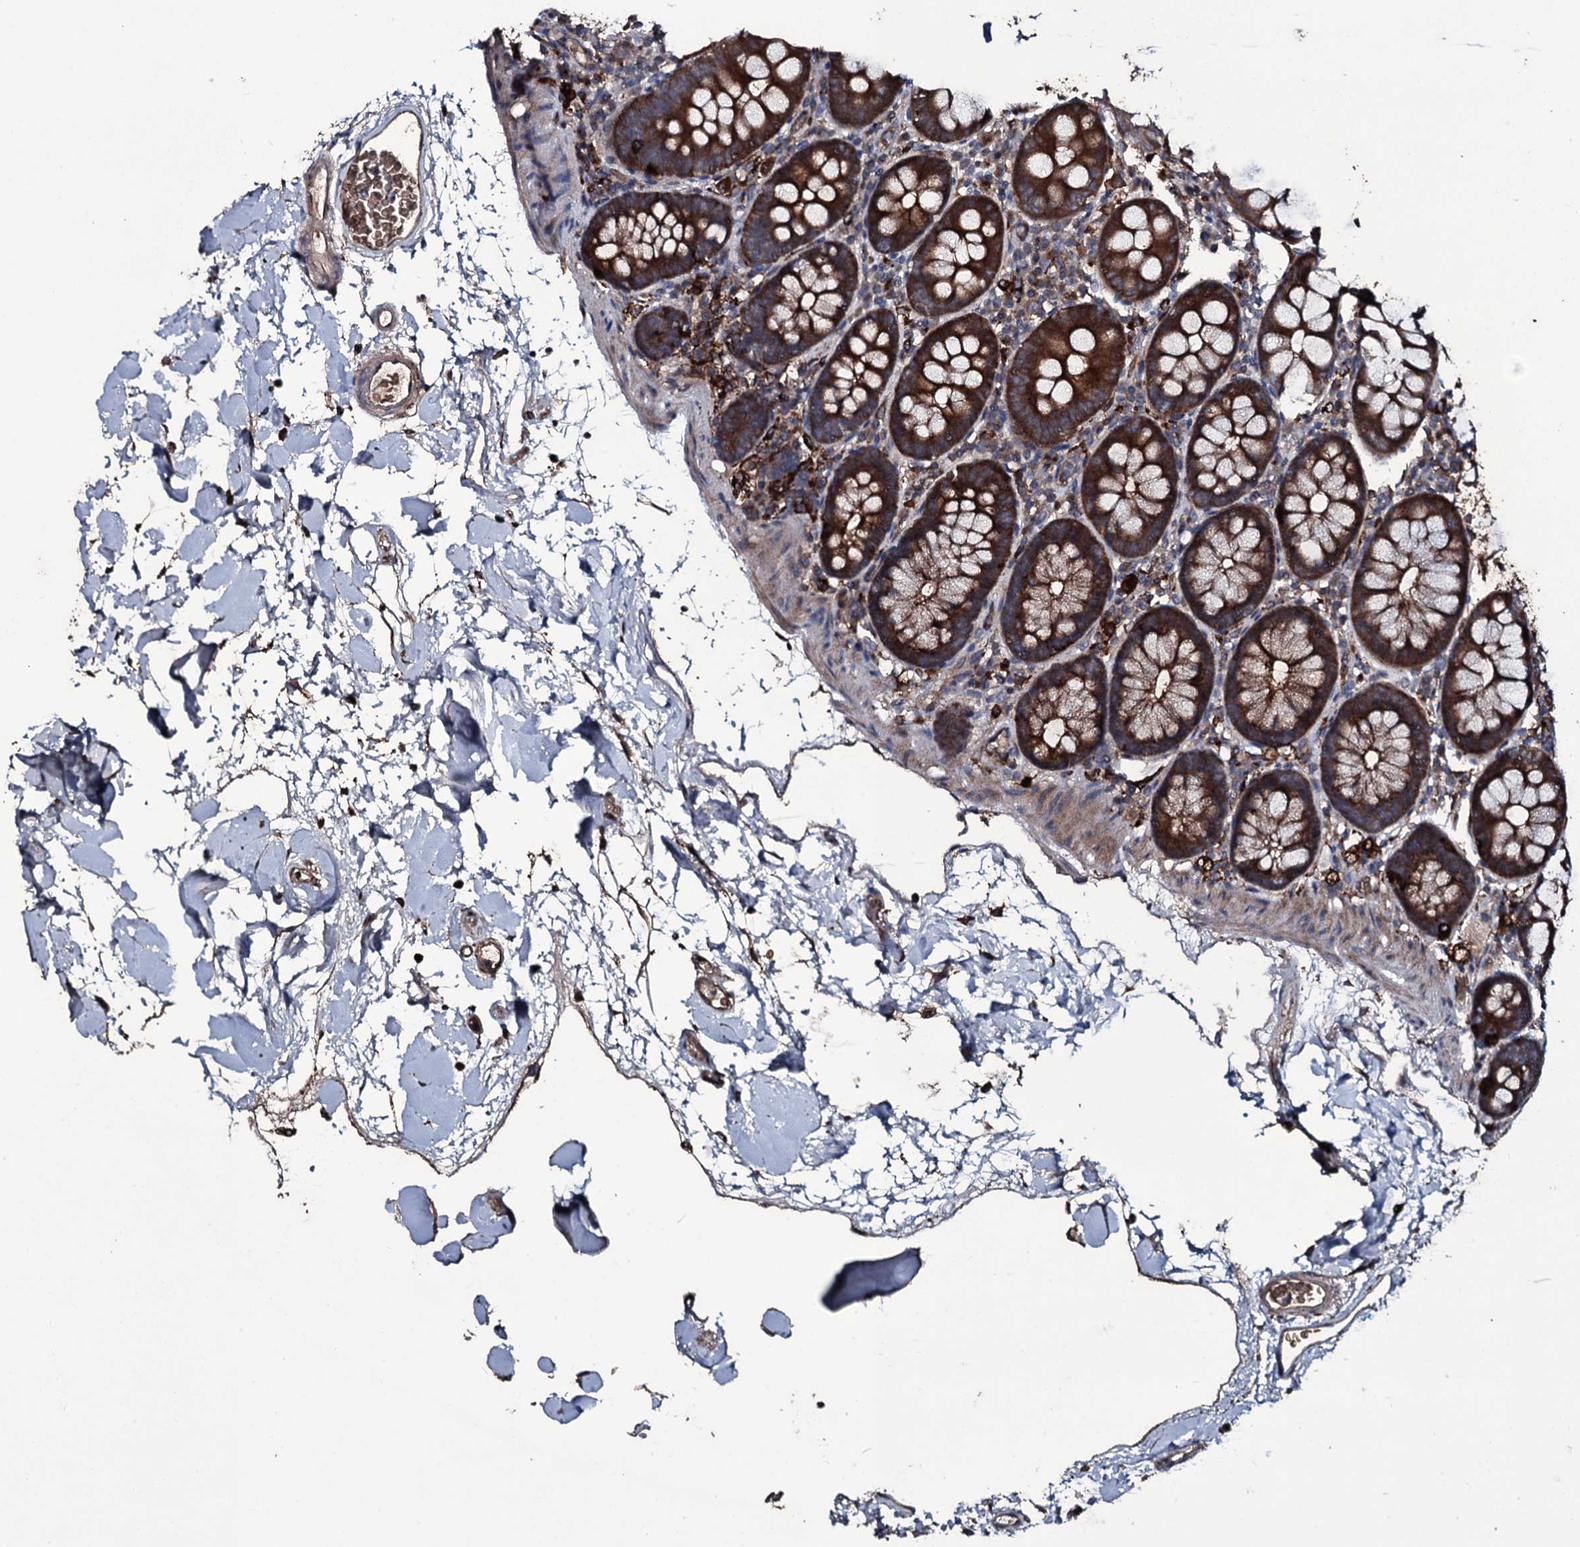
{"staining": {"intensity": "strong", "quantity": ">75%", "location": "cytoplasmic/membranous"}, "tissue": "colon", "cell_type": "Endothelial cells", "image_type": "normal", "snomed": [{"axis": "morphology", "description": "Normal tissue, NOS"}, {"axis": "topography", "description": "Colon"}], "caption": "Protein staining of benign colon exhibits strong cytoplasmic/membranous expression in about >75% of endothelial cells.", "gene": "ZSWIM8", "patient": {"sex": "male", "age": 75}}